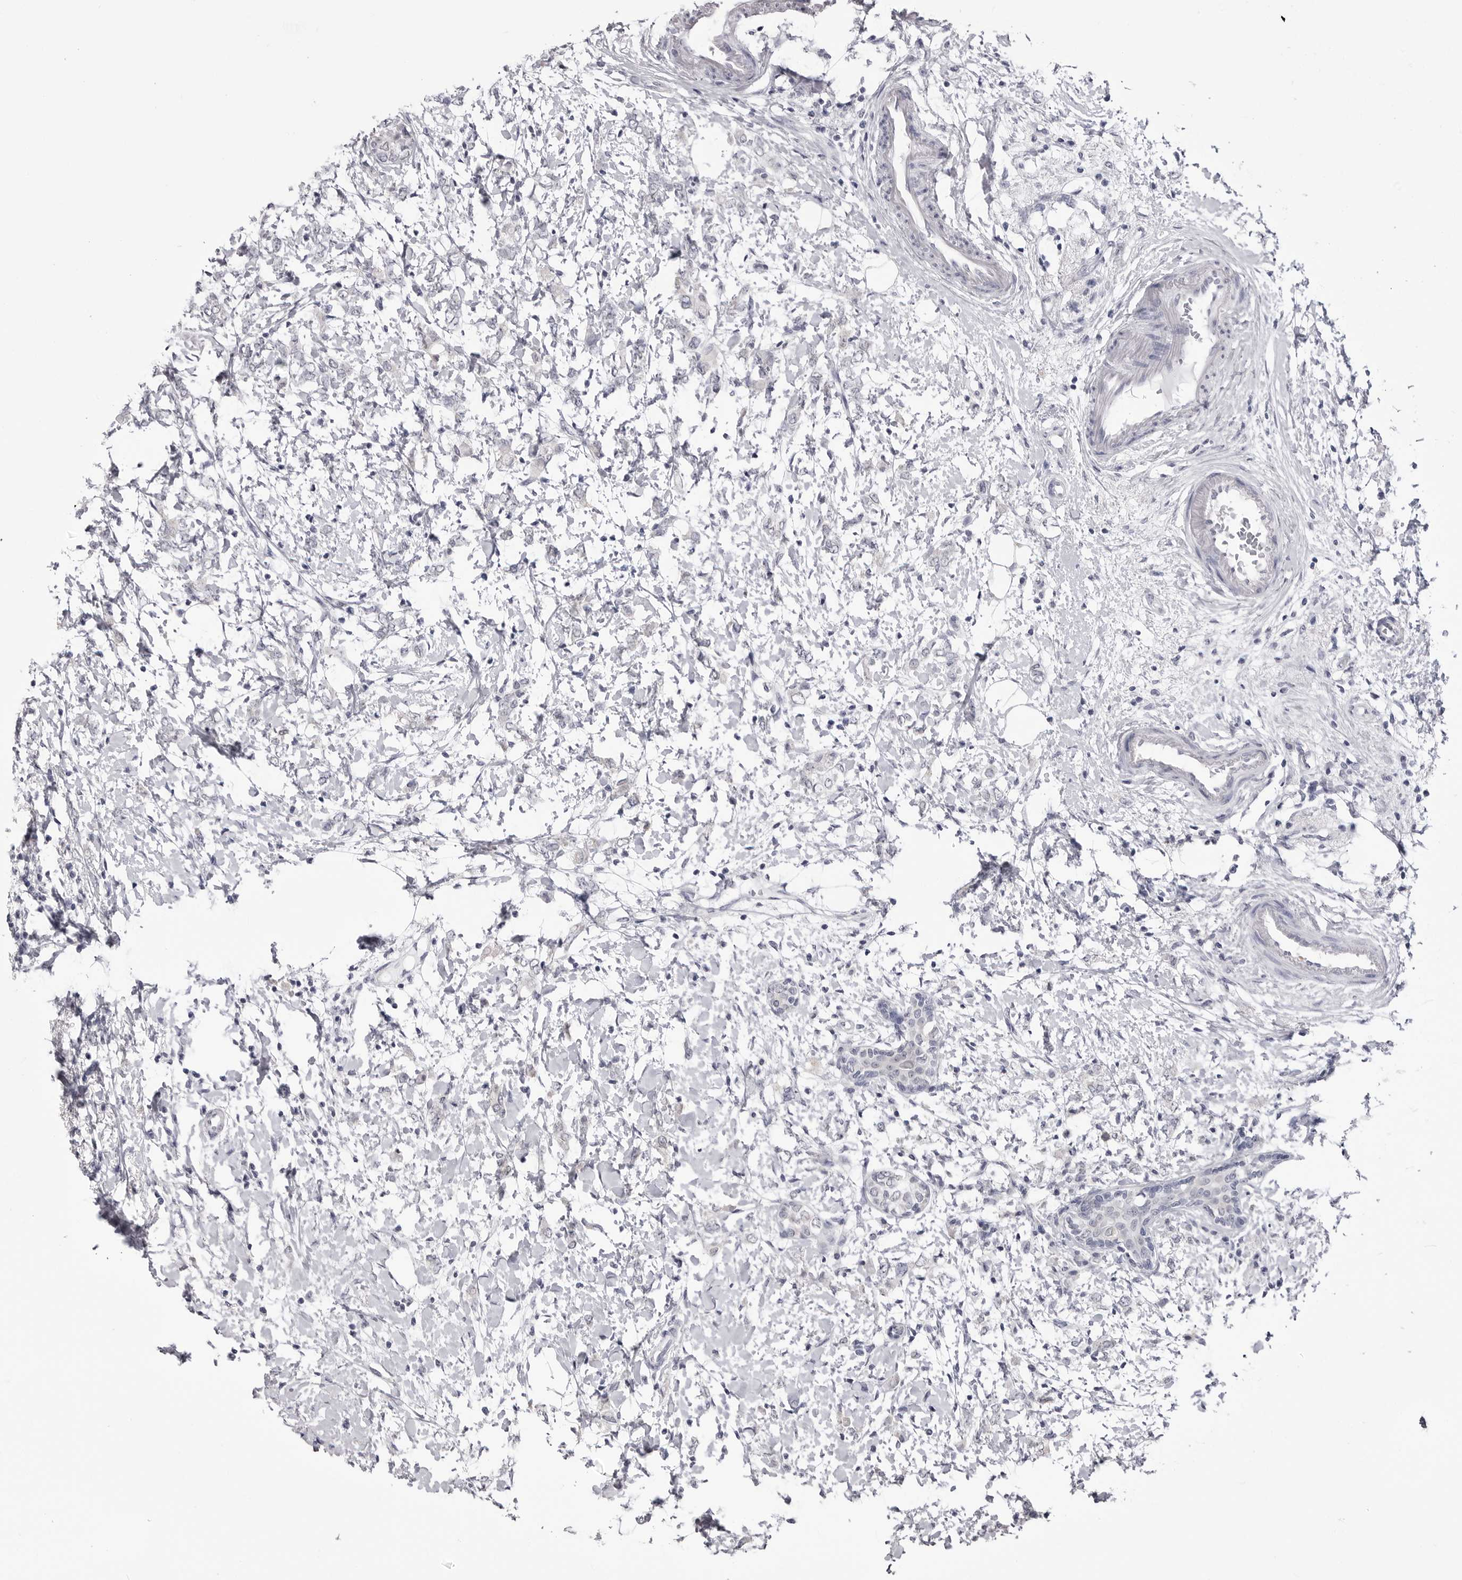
{"staining": {"intensity": "negative", "quantity": "none", "location": "none"}, "tissue": "breast cancer", "cell_type": "Tumor cells", "image_type": "cancer", "snomed": [{"axis": "morphology", "description": "Normal tissue, NOS"}, {"axis": "morphology", "description": "Lobular carcinoma"}, {"axis": "topography", "description": "Breast"}], "caption": "An image of human breast lobular carcinoma is negative for staining in tumor cells.", "gene": "STAP2", "patient": {"sex": "female", "age": 47}}